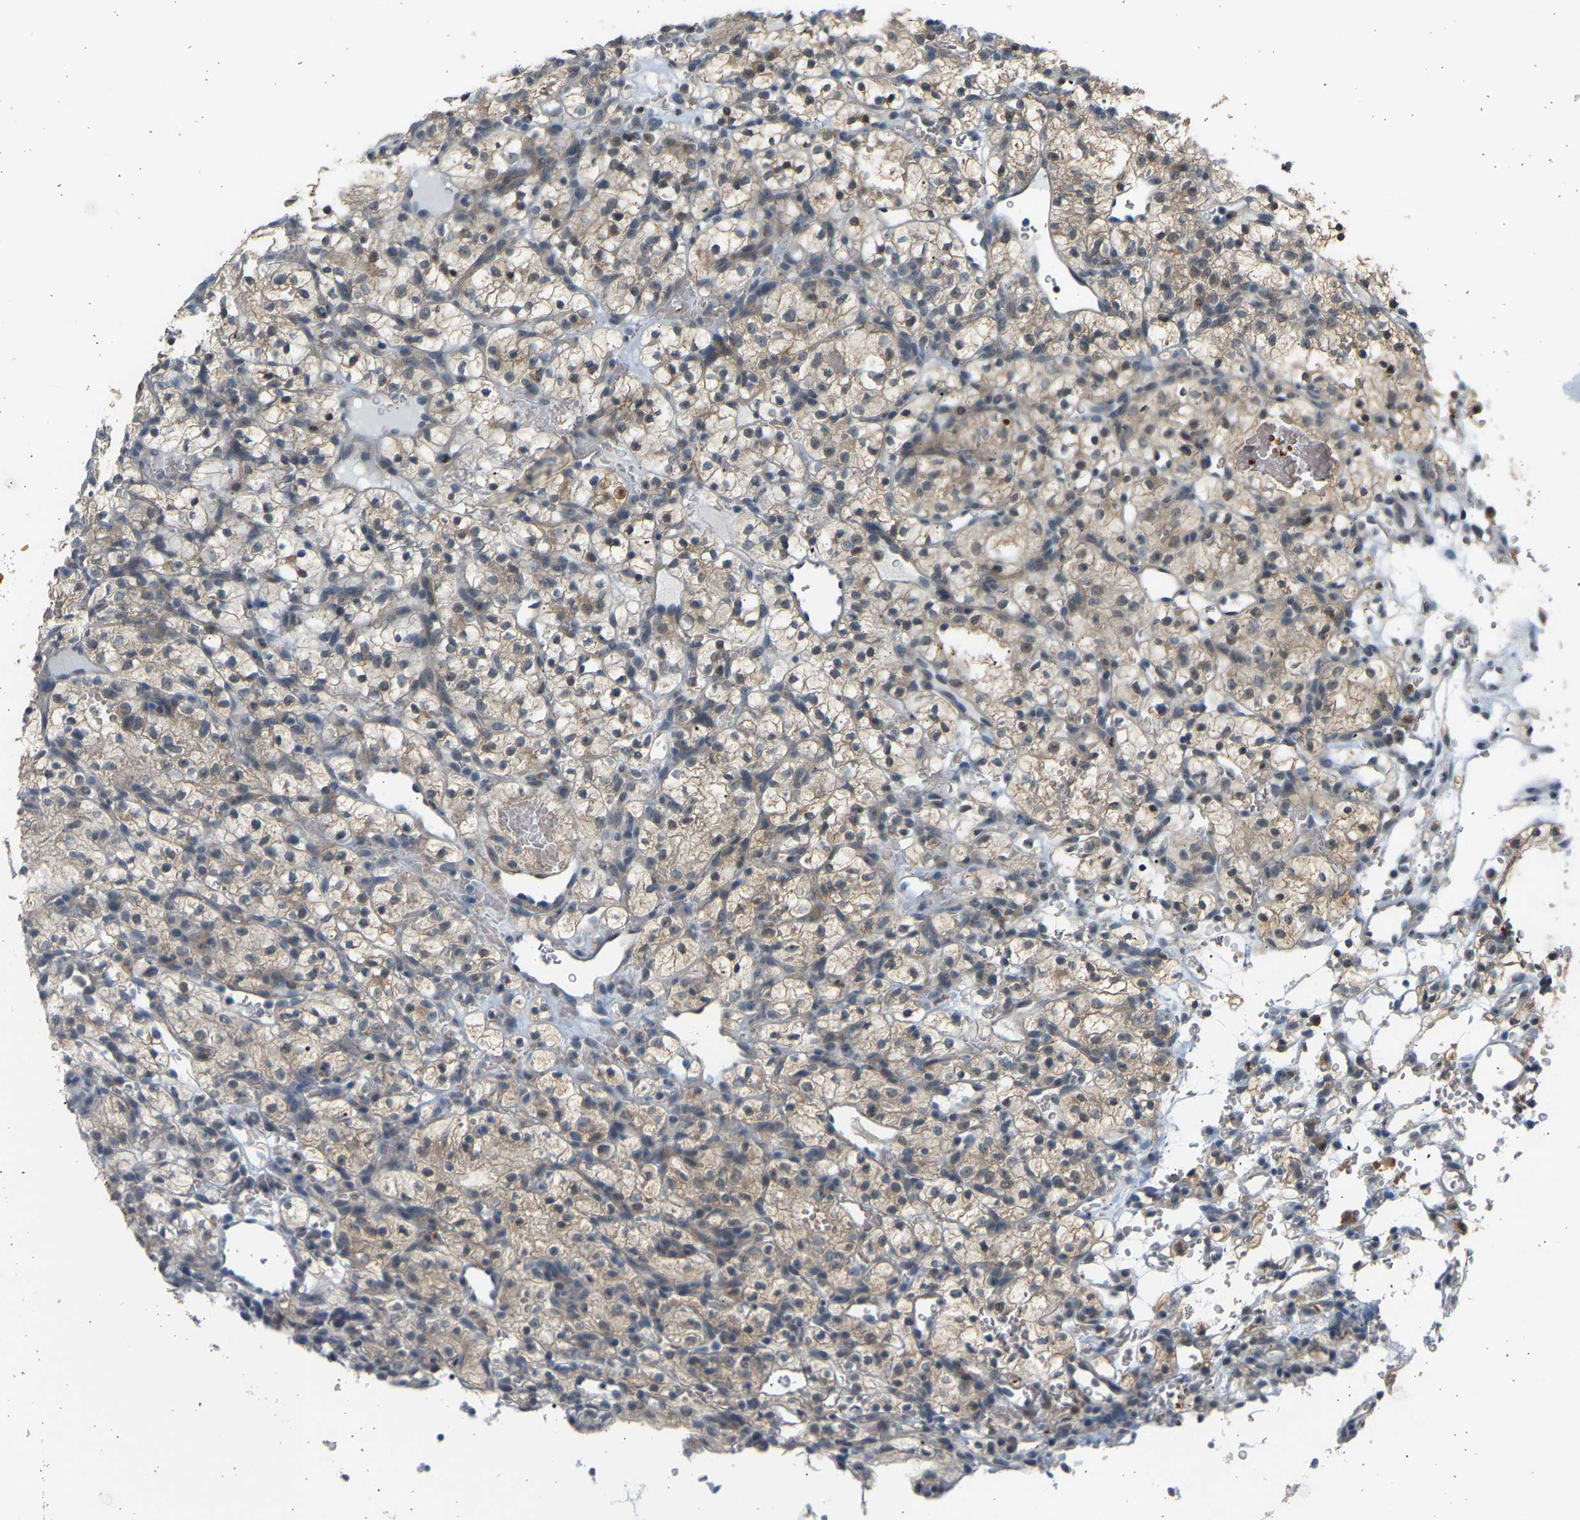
{"staining": {"intensity": "weak", "quantity": "<25%", "location": "cytoplasmic/membranous"}, "tissue": "renal cancer", "cell_type": "Tumor cells", "image_type": "cancer", "snomed": [{"axis": "morphology", "description": "Adenocarcinoma, NOS"}, {"axis": "topography", "description": "Kidney"}], "caption": "Protein analysis of renal cancer (adenocarcinoma) displays no significant positivity in tumor cells. Nuclei are stained in blue.", "gene": "BIRC2", "patient": {"sex": "female", "age": 57}}